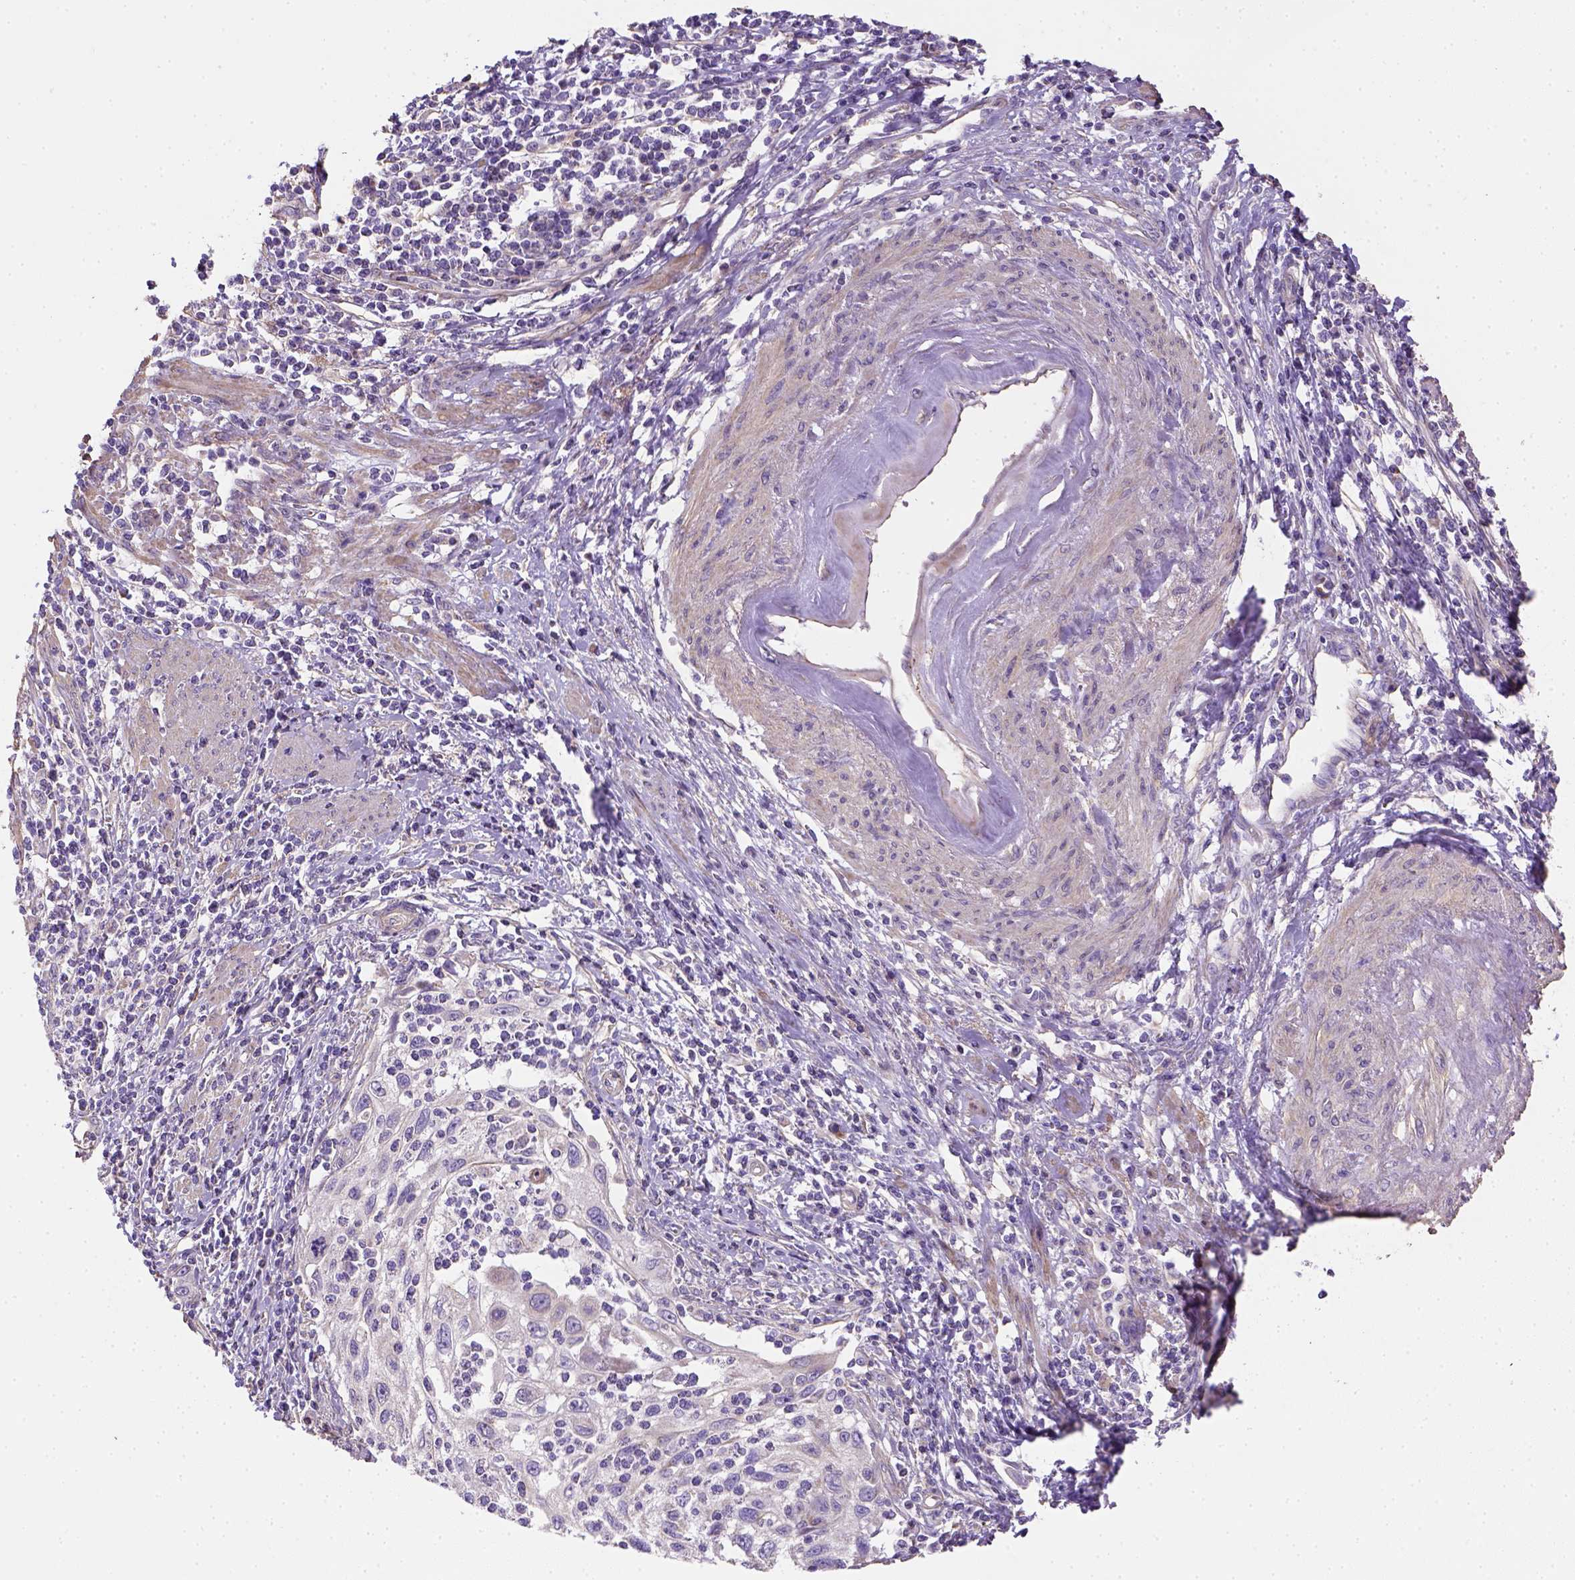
{"staining": {"intensity": "negative", "quantity": "none", "location": "none"}, "tissue": "cervical cancer", "cell_type": "Tumor cells", "image_type": "cancer", "snomed": [{"axis": "morphology", "description": "Squamous cell carcinoma, NOS"}, {"axis": "topography", "description": "Cervix"}], "caption": "A photomicrograph of cervical cancer (squamous cell carcinoma) stained for a protein displays no brown staining in tumor cells.", "gene": "HTRA1", "patient": {"sex": "female", "age": 70}}